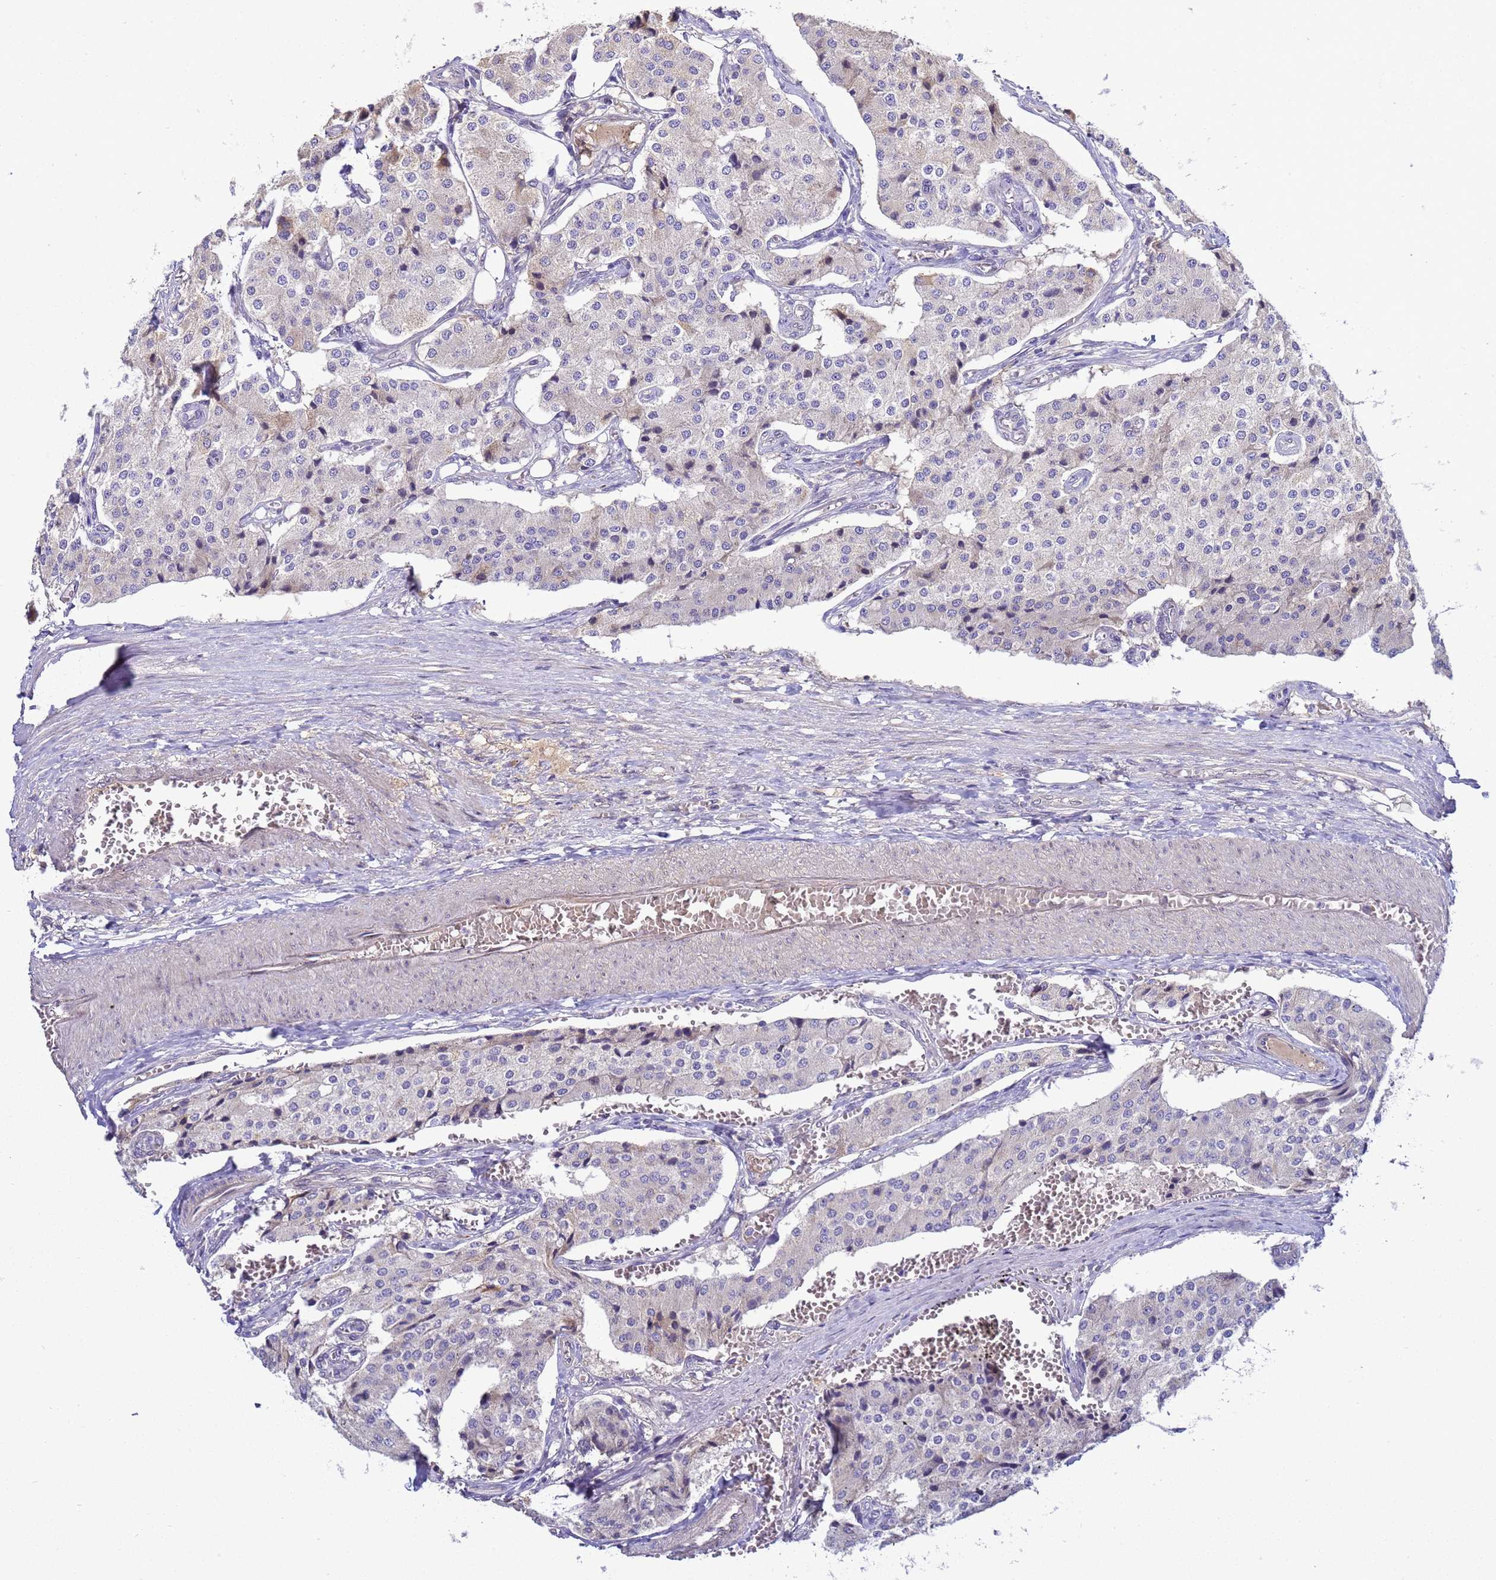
{"staining": {"intensity": "negative", "quantity": "none", "location": "none"}, "tissue": "carcinoid", "cell_type": "Tumor cells", "image_type": "cancer", "snomed": [{"axis": "morphology", "description": "Carcinoid, malignant, NOS"}, {"axis": "topography", "description": "Colon"}], "caption": "Immunohistochemistry micrograph of human carcinoid (malignant) stained for a protein (brown), which shows no staining in tumor cells.", "gene": "TBCD", "patient": {"sex": "female", "age": 52}}